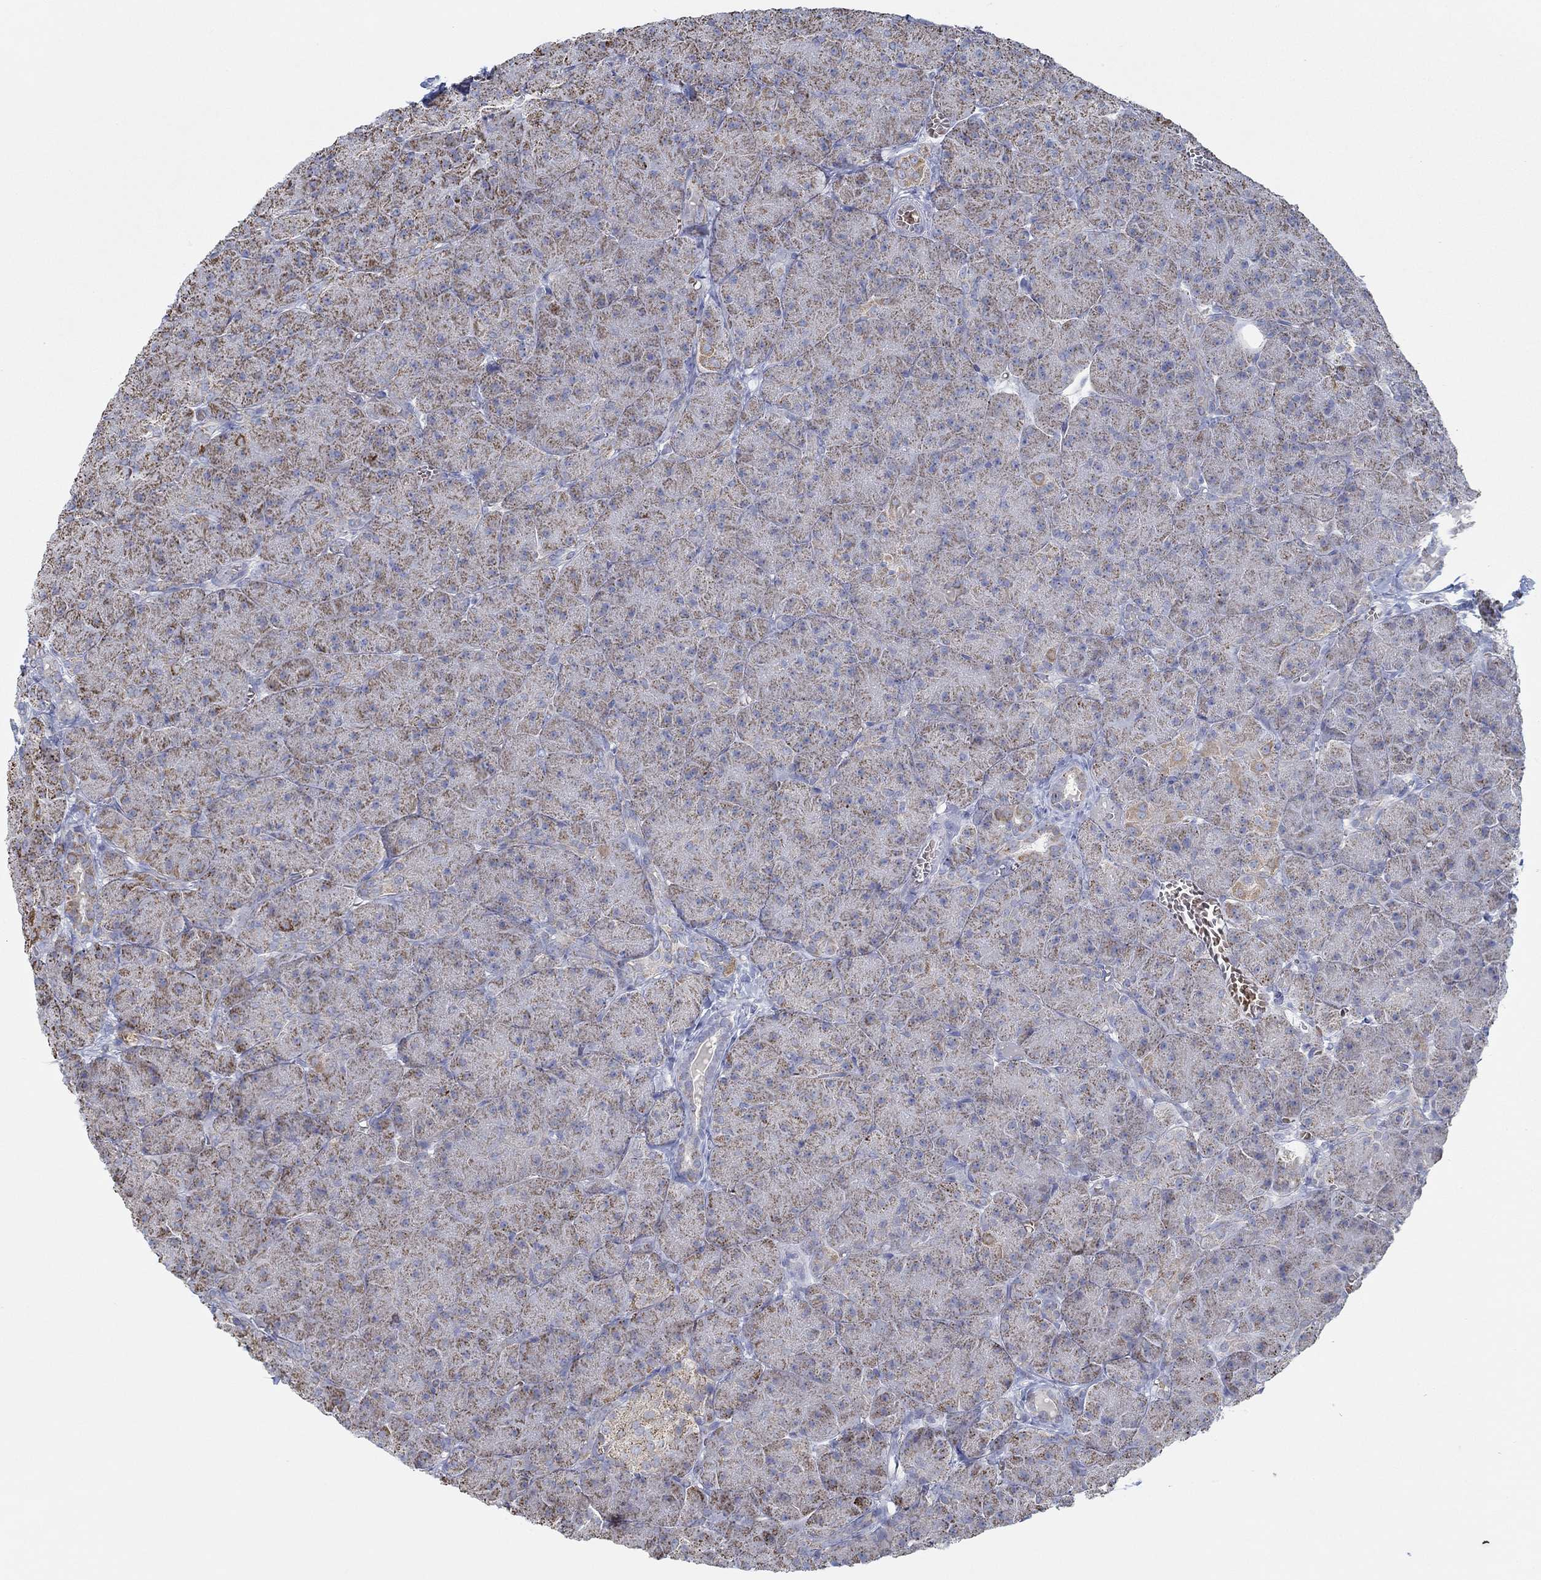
{"staining": {"intensity": "moderate", "quantity": ">75%", "location": "cytoplasmic/membranous"}, "tissue": "pancreas", "cell_type": "Exocrine glandular cells", "image_type": "normal", "snomed": [{"axis": "morphology", "description": "Normal tissue, NOS"}, {"axis": "topography", "description": "Pancreas"}], "caption": "Immunohistochemistry of benign pancreas shows medium levels of moderate cytoplasmic/membranous expression in about >75% of exocrine glandular cells. Using DAB (3,3'-diaminobenzidine) (brown) and hematoxylin (blue) stains, captured at high magnification using brightfield microscopy.", "gene": "GLOD5", "patient": {"sex": "male", "age": 61}}